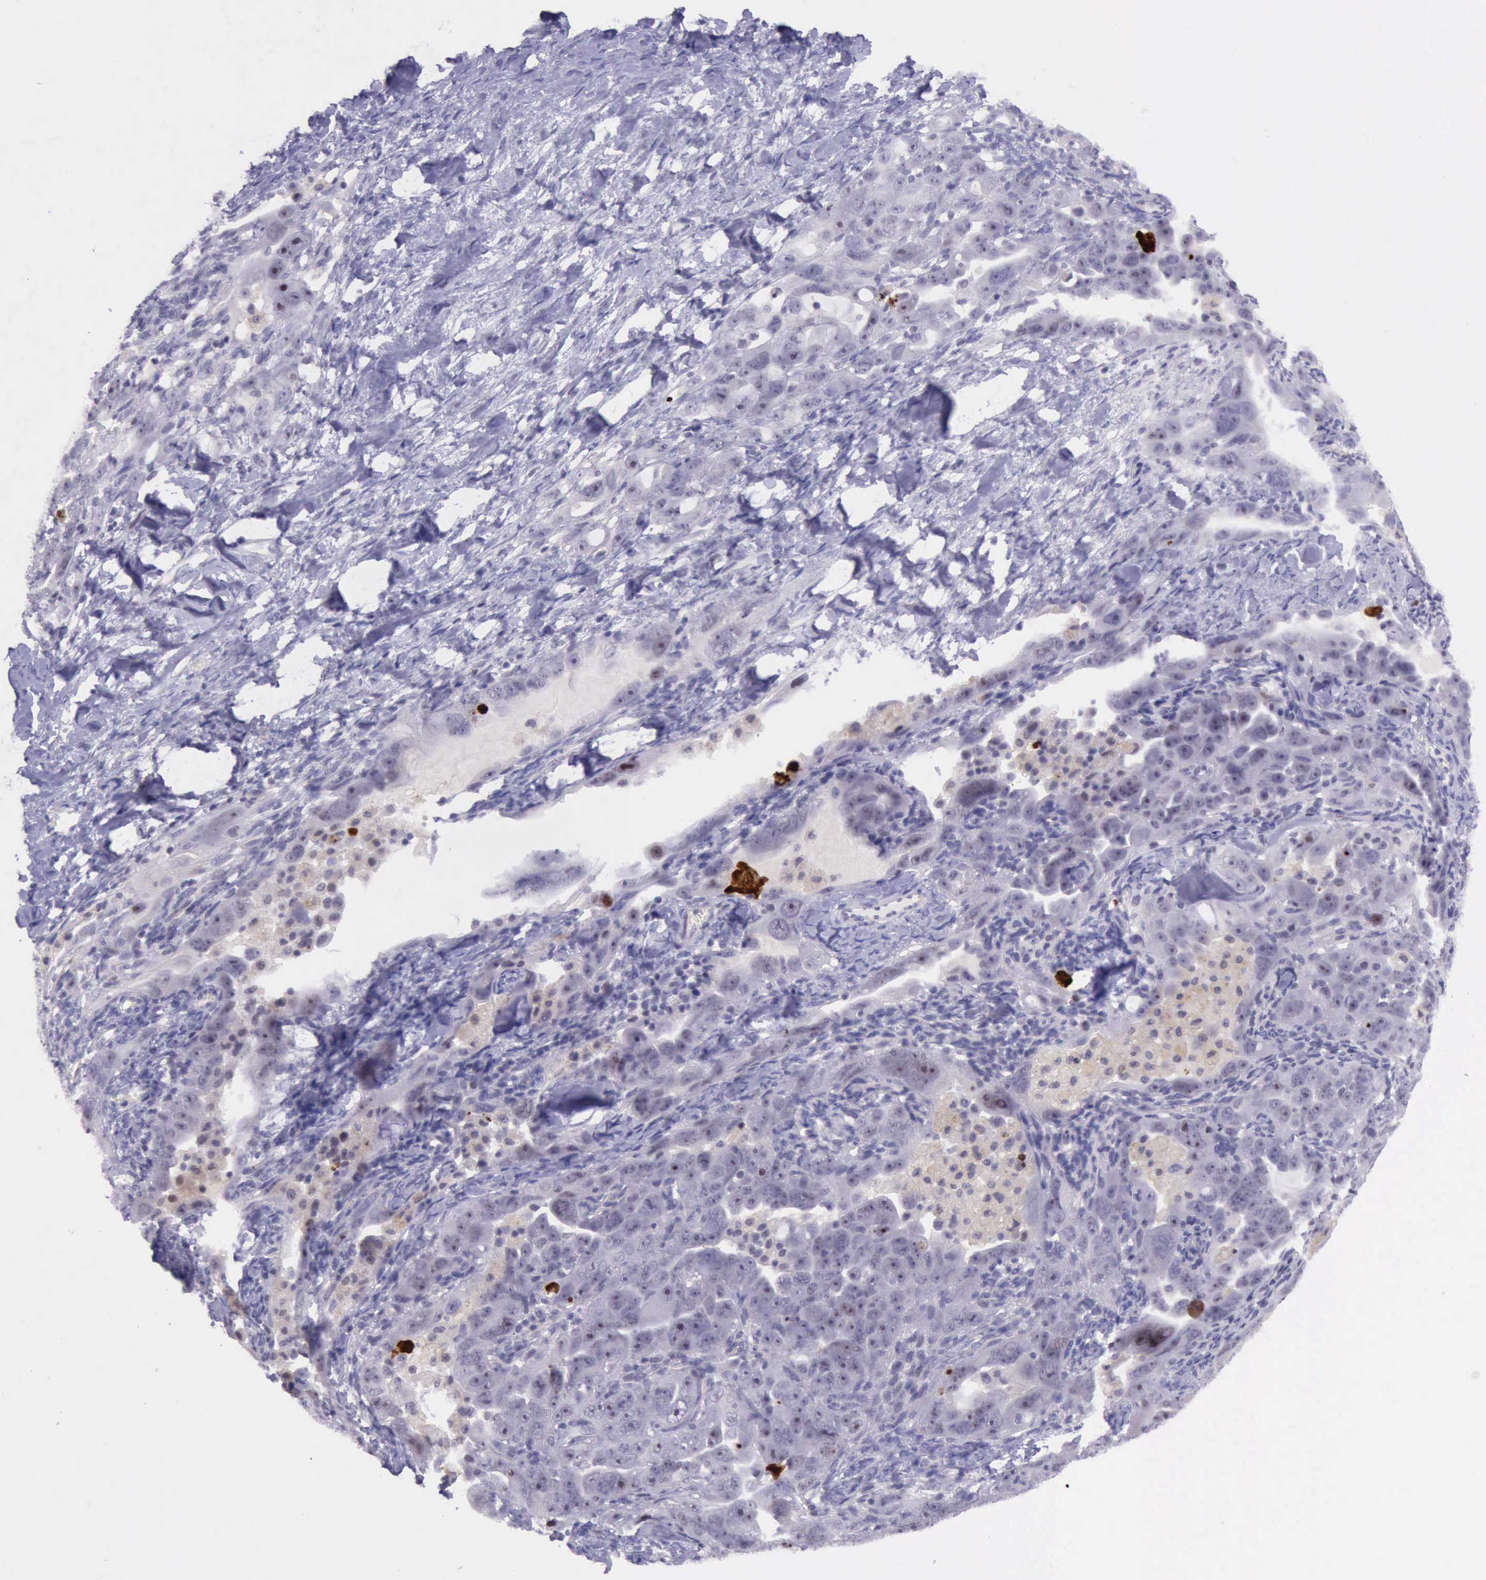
{"staining": {"intensity": "strong", "quantity": "<25%", "location": "nuclear"}, "tissue": "ovarian cancer", "cell_type": "Tumor cells", "image_type": "cancer", "snomed": [{"axis": "morphology", "description": "Cystadenocarcinoma, serous, NOS"}, {"axis": "topography", "description": "Ovary"}], "caption": "Tumor cells reveal medium levels of strong nuclear expression in about <25% of cells in ovarian cancer.", "gene": "PARP1", "patient": {"sex": "female", "age": 66}}